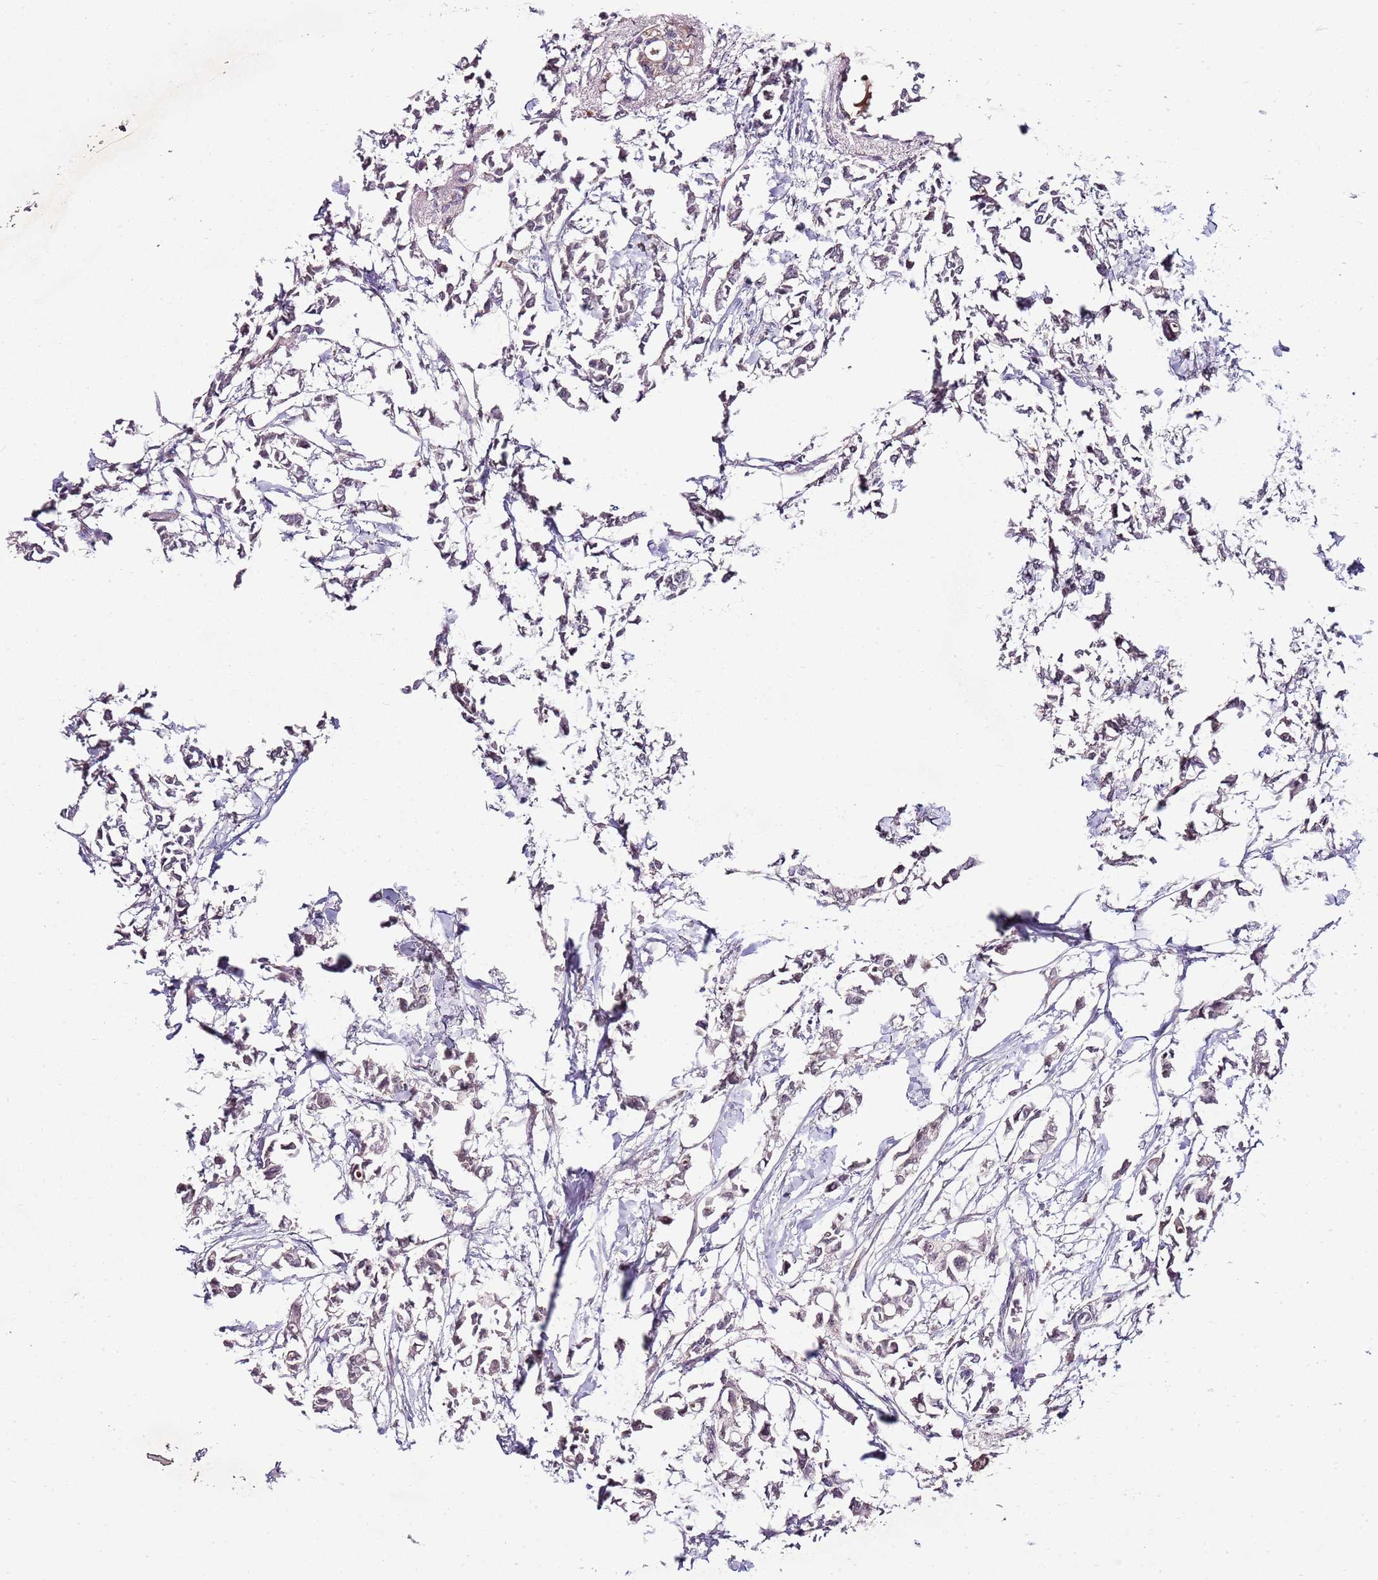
{"staining": {"intensity": "negative", "quantity": "none", "location": "none"}, "tissue": "breast cancer", "cell_type": "Tumor cells", "image_type": "cancer", "snomed": [{"axis": "morphology", "description": "Duct carcinoma"}, {"axis": "topography", "description": "Breast"}], "caption": "There is no significant staining in tumor cells of breast cancer.", "gene": "FBXL22", "patient": {"sex": "female", "age": 41}}